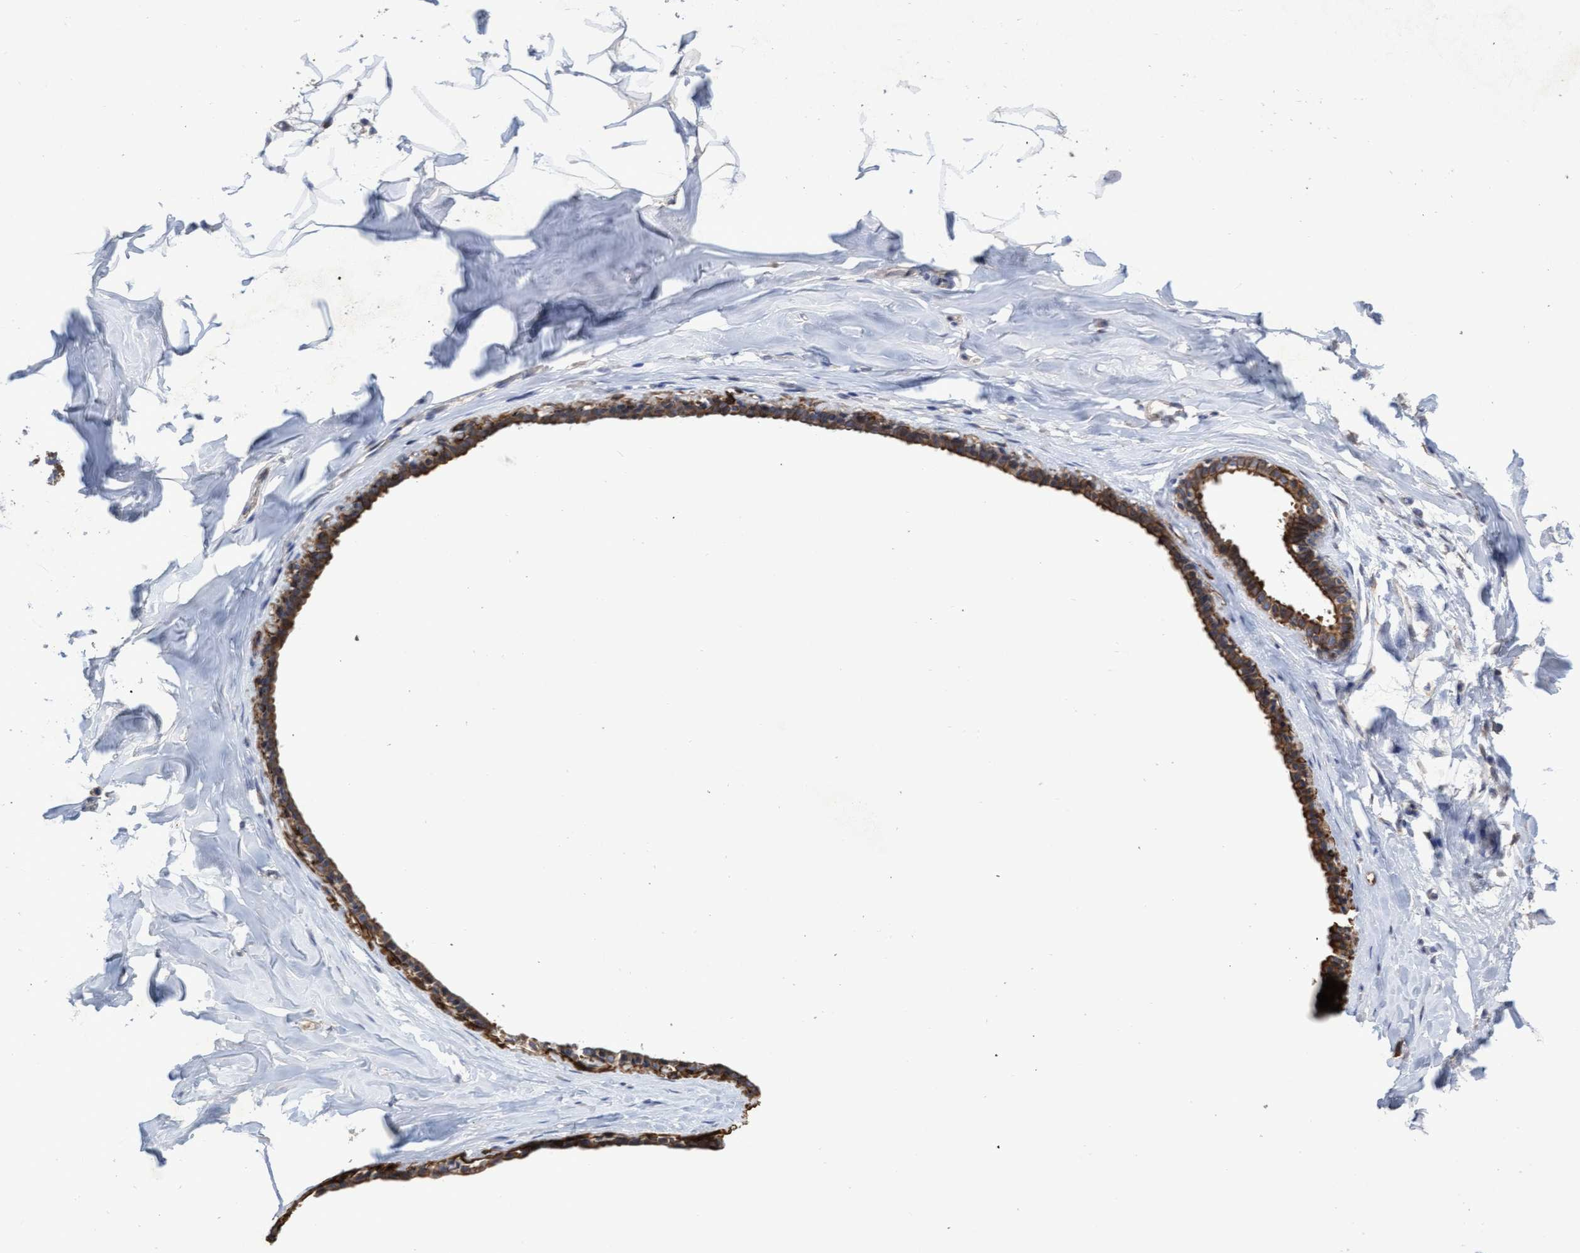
{"staining": {"intensity": "weak", "quantity": ">75%", "location": "cytoplasmic/membranous"}, "tissue": "soft tissue", "cell_type": "Fibroblasts", "image_type": "normal", "snomed": [{"axis": "morphology", "description": "Normal tissue, NOS"}, {"axis": "morphology", "description": "Fibrosis, NOS"}, {"axis": "topography", "description": "Breast"}, {"axis": "topography", "description": "Adipose tissue"}], "caption": "Brown immunohistochemical staining in normal soft tissue reveals weak cytoplasmic/membranous expression in about >75% of fibroblasts.", "gene": "KRT24", "patient": {"sex": "female", "age": 39}}